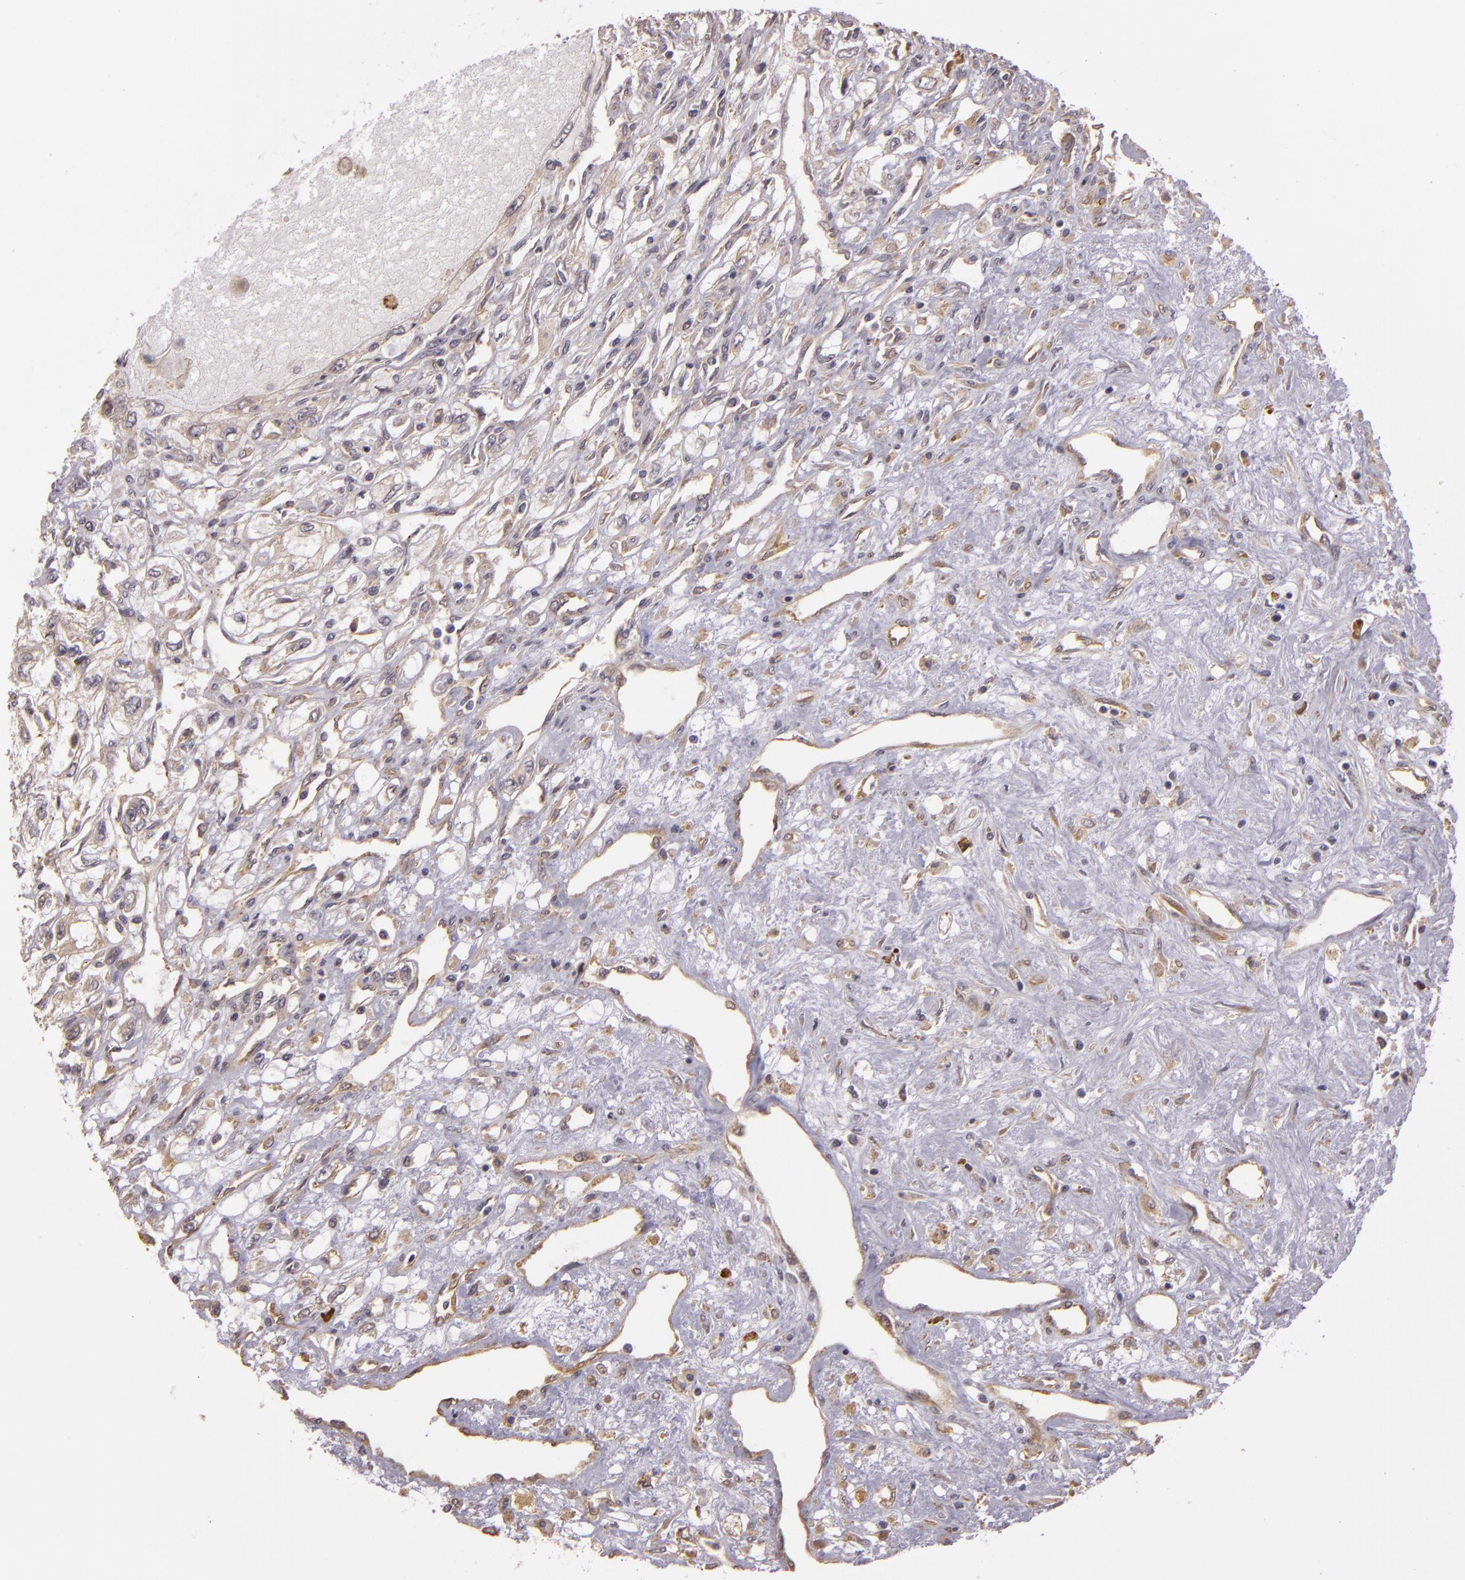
{"staining": {"intensity": "weak", "quantity": "<25%", "location": "cytoplasmic/membranous"}, "tissue": "renal cancer", "cell_type": "Tumor cells", "image_type": "cancer", "snomed": [{"axis": "morphology", "description": "Adenocarcinoma, NOS"}, {"axis": "topography", "description": "Kidney"}], "caption": "Immunohistochemical staining of human renal adenocarcinoma displays no significant expression in tumor cells.", "gene": "SYTL4", "patient": {"sex": "male", "age": 57}}